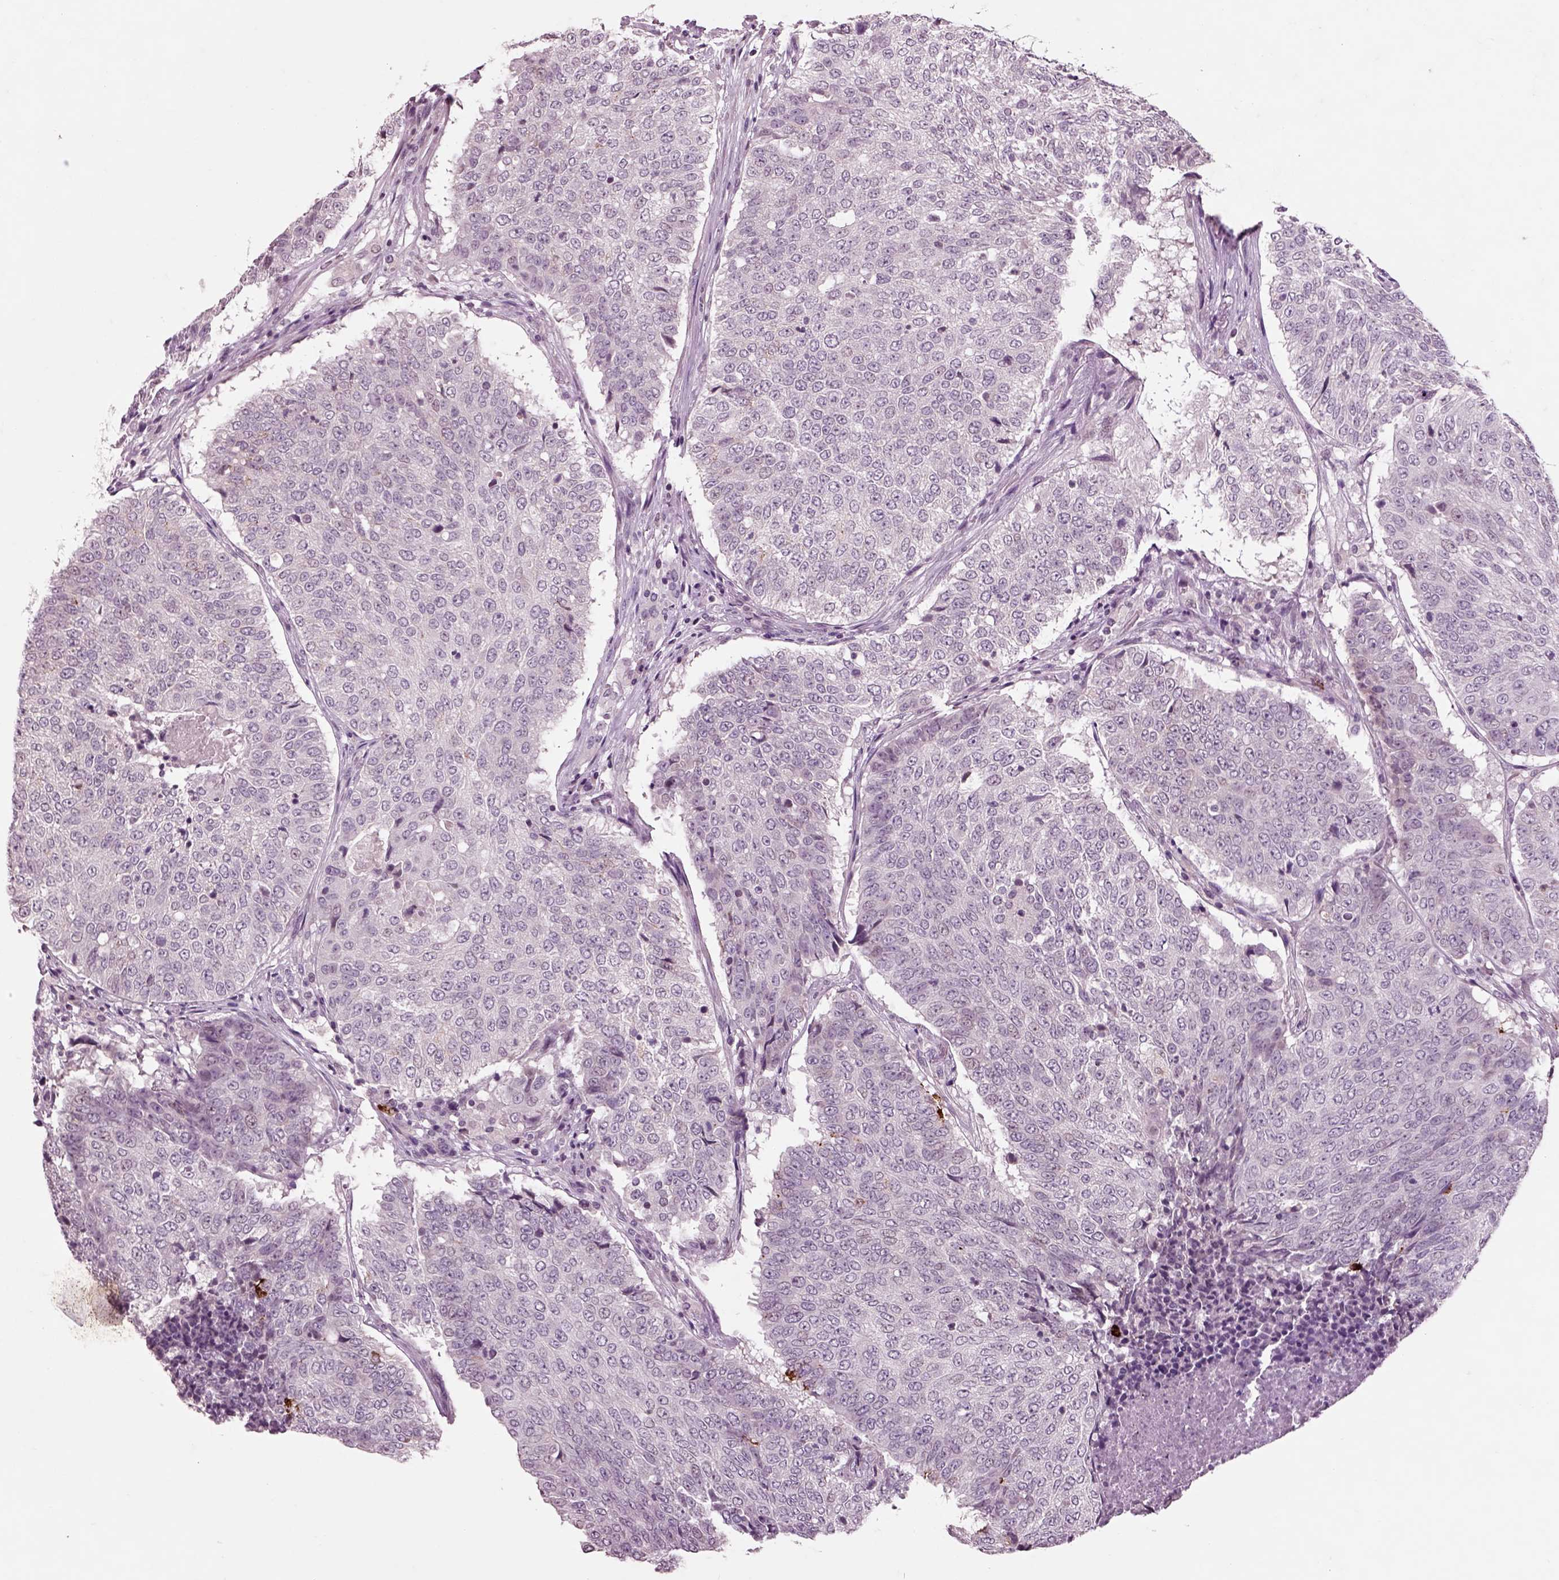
{"staining": {"intensity": "negative", "quantity": "none", "location": "none"}, "tissue": "lung cancer", "cell_type": "Tumor cells", "image_type": "cancer", "snomed": [{"axis": "morphology", "description": "Squamous cell carcinoma, NOS"}, {"axis": "topography", "description": "Lung"}], "caption": "This is an immunohistochemistry (IHC) photomicrograph of human lung squamous cell carcinoma. There is no staining in tumor cells.", "gene": "CHGB", "patient": {"sex": "male", "age": 64}}